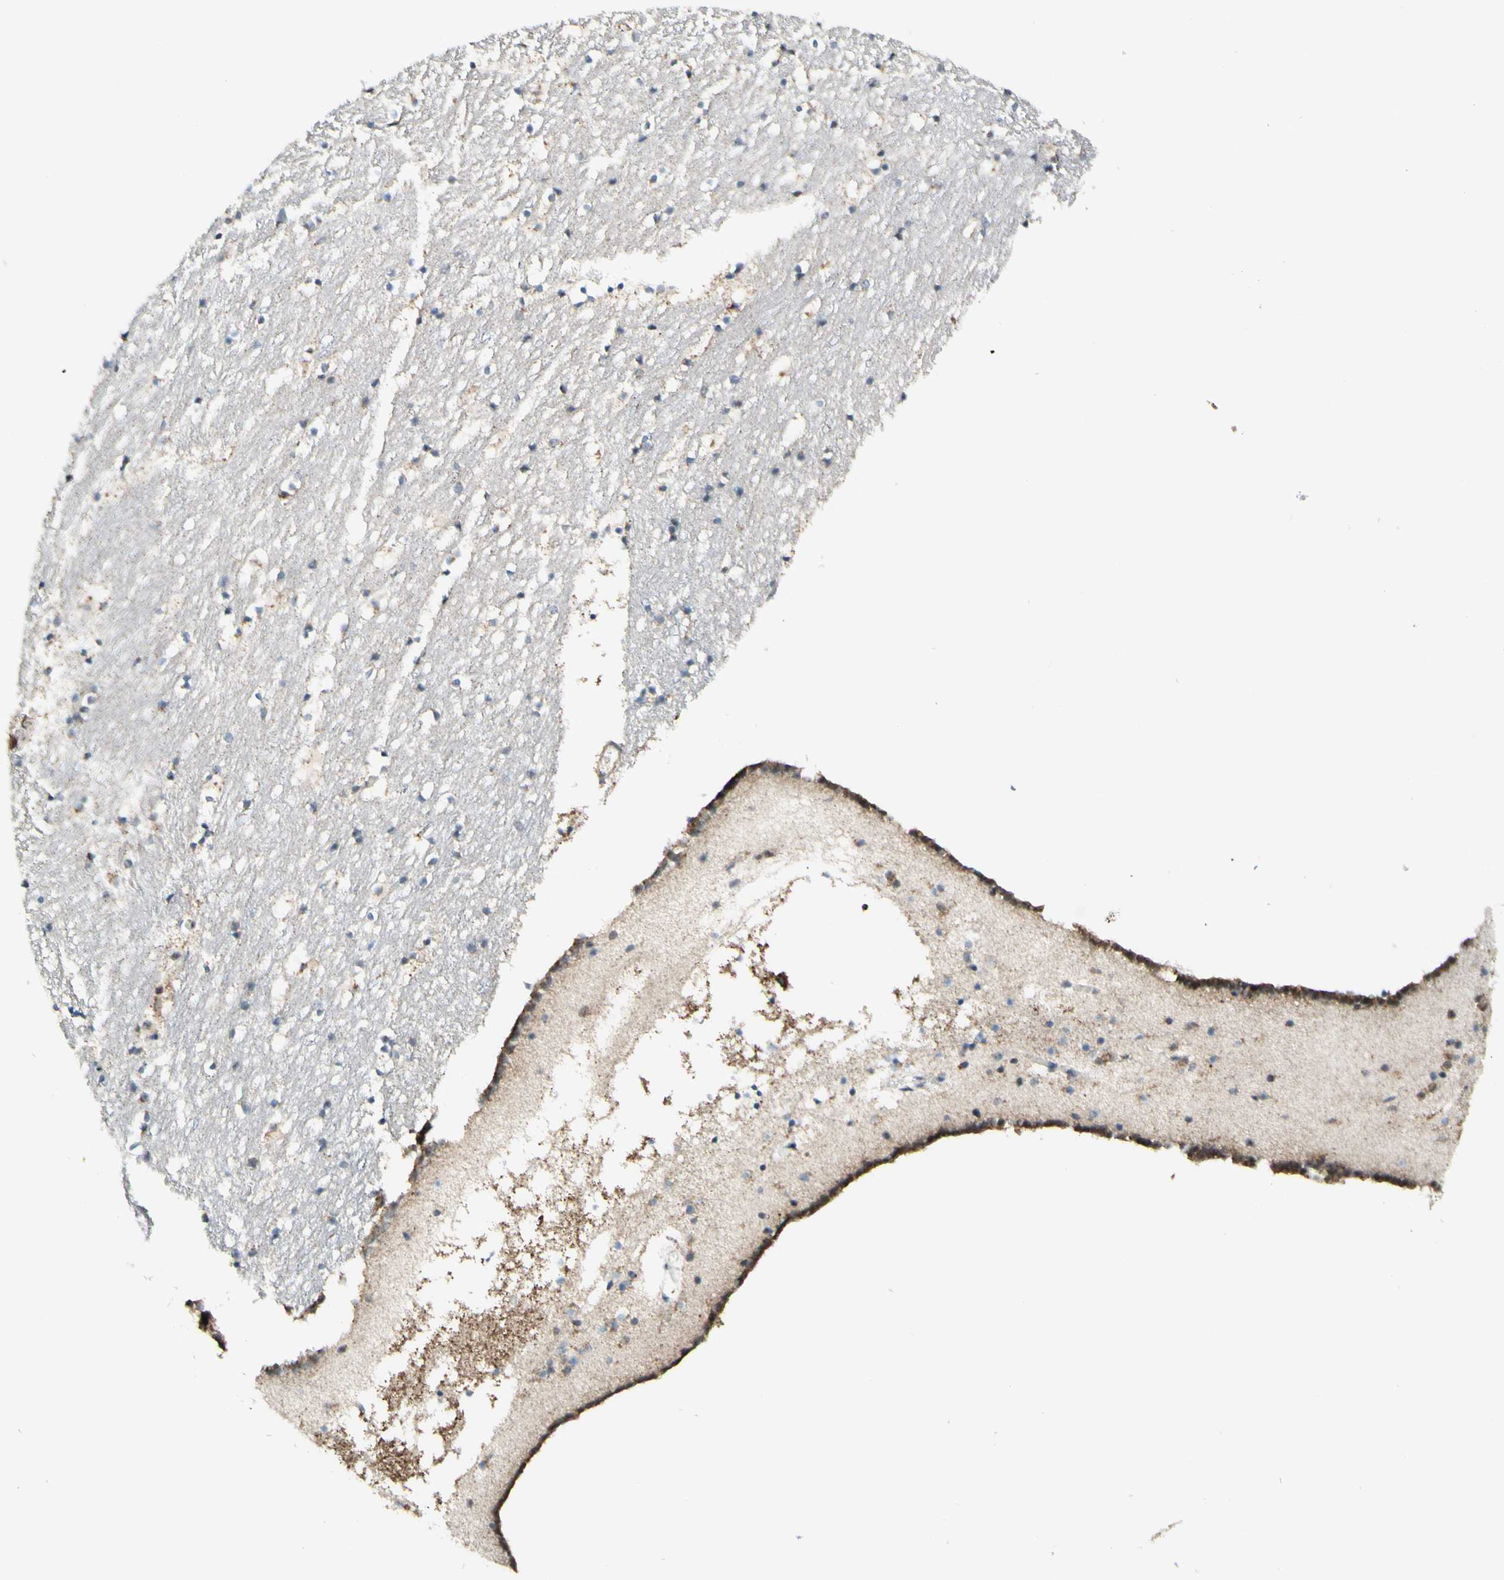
{"staining": {"intensity": "weak", "quantity": "25%-75%", "location": "cytoplasmic/membranous"}, "tissue": "caudate", "cell_type": "Glial cells", "image_type": "normal", "snomed": [{"axis": "morphology", "description": "Normal tissue, NOS"}, {"axis": "topography", "description": "Lateral ventricle wall"}], "caption": "A histopathology image of human caudate stained for a protein exhibits weak cytoplasmic/membranous brown staining in glial cells. The staining is performed using DAB (3,3'-diaminobenzidine) brown chromogen to label protein expression. The nuclei are counter-stained blue using hematoxylin.", "gene": "DHRS3", "patient": {"sex": "male", "age": 45}}